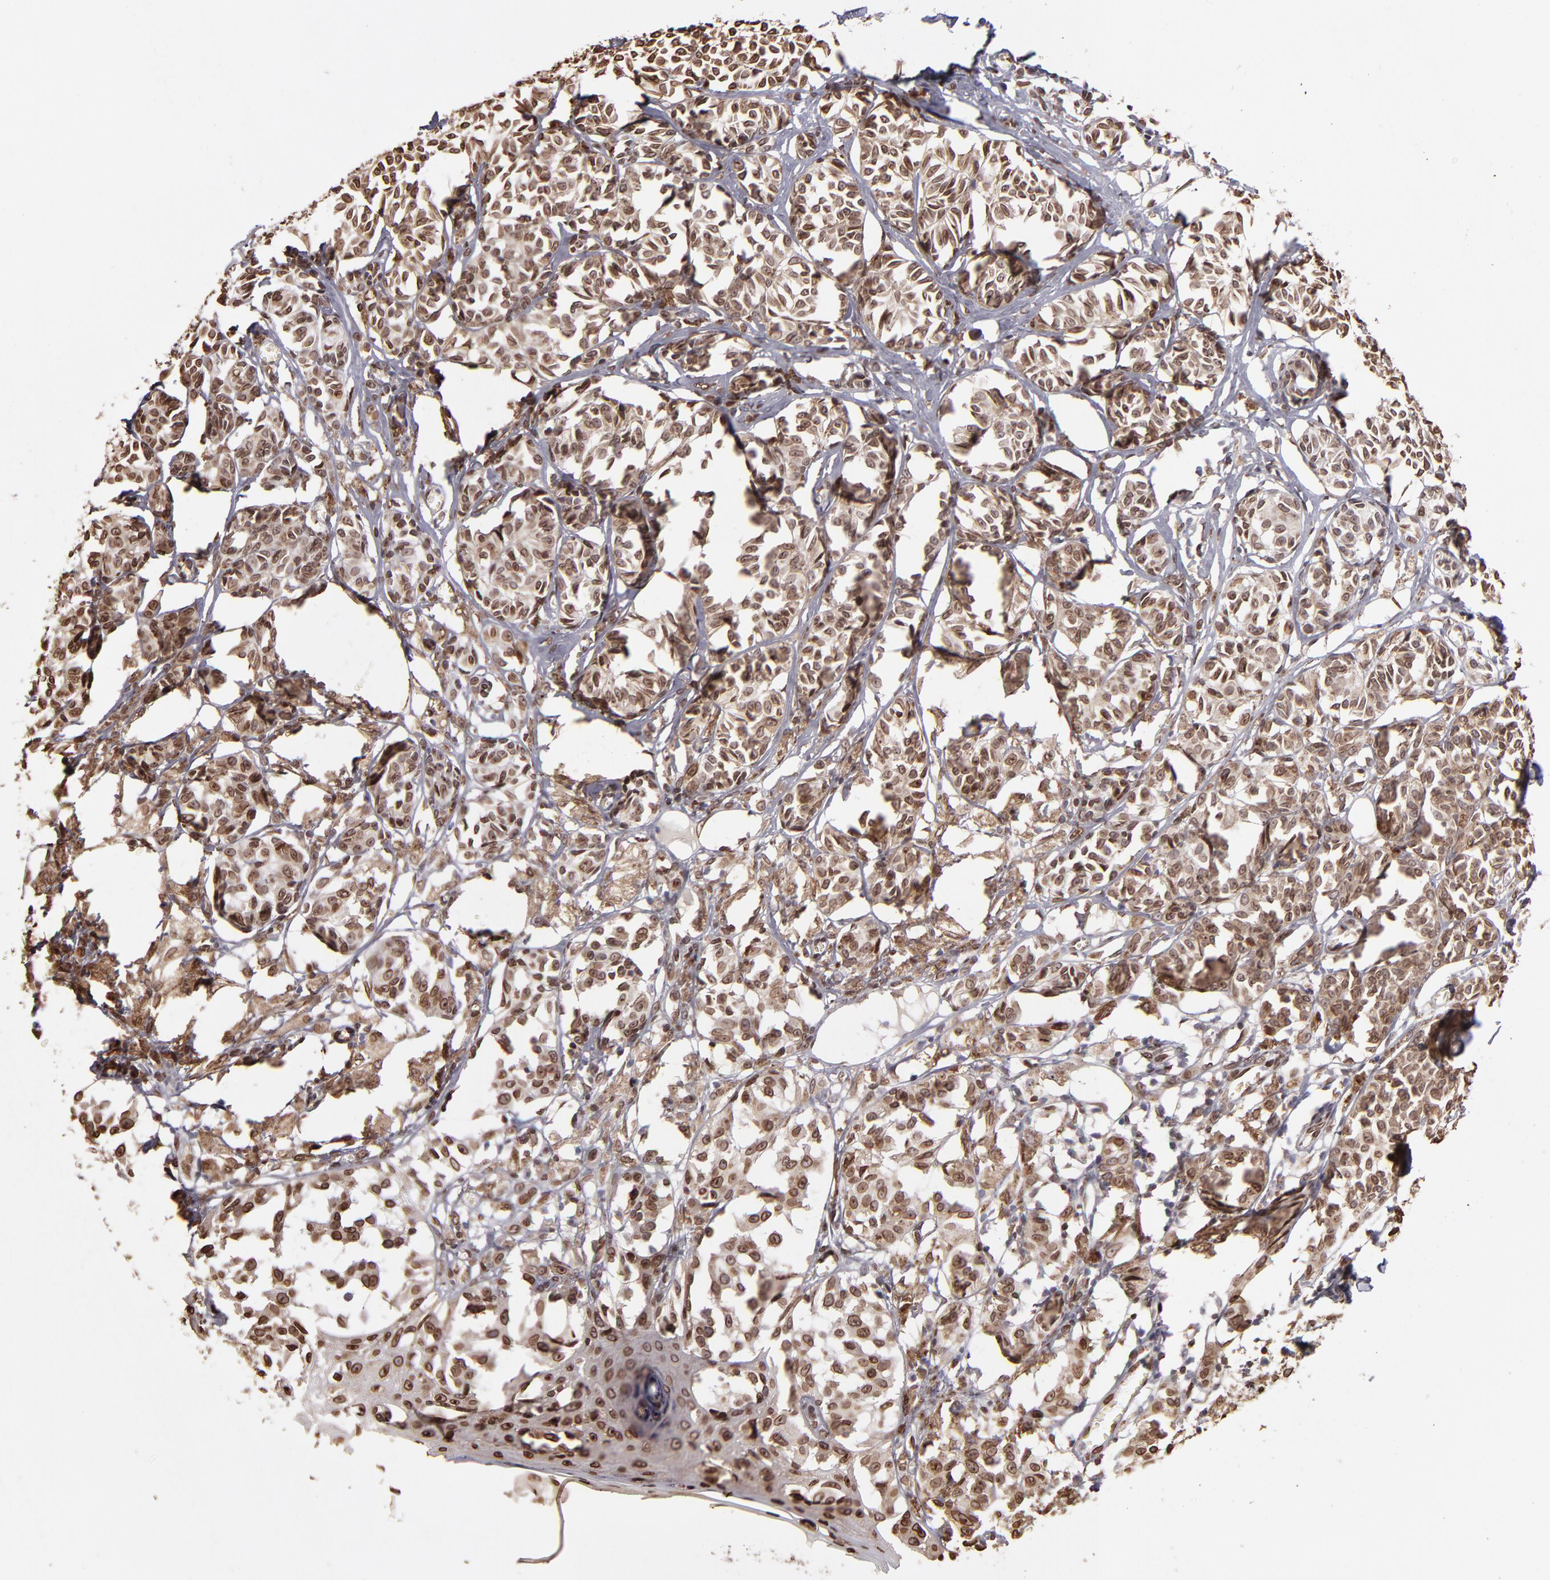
{"staining": {"intensity": "moderate", "quantity": ">75%", "location": "cytoplasmic/membranous,nuclear"}, "tissue": "melanoma", "cell_type": "Tumor cells", "image_type": "cancer", "snomed": [{"axis": "morphology", "description": "Malignant melanoma, NOS"}, {"axis": "topography", "description": "Skin"}], "caption": "Melanoma tissue demonstrates moderate cytoplasmic/membranous and nuclear staining in approximately >75% of tumor cells (brown staining indicates protein expression, while blue staining denotes nuclei).", "gene": "PUM3", "patient": {"sex": "male", "age": 76}}